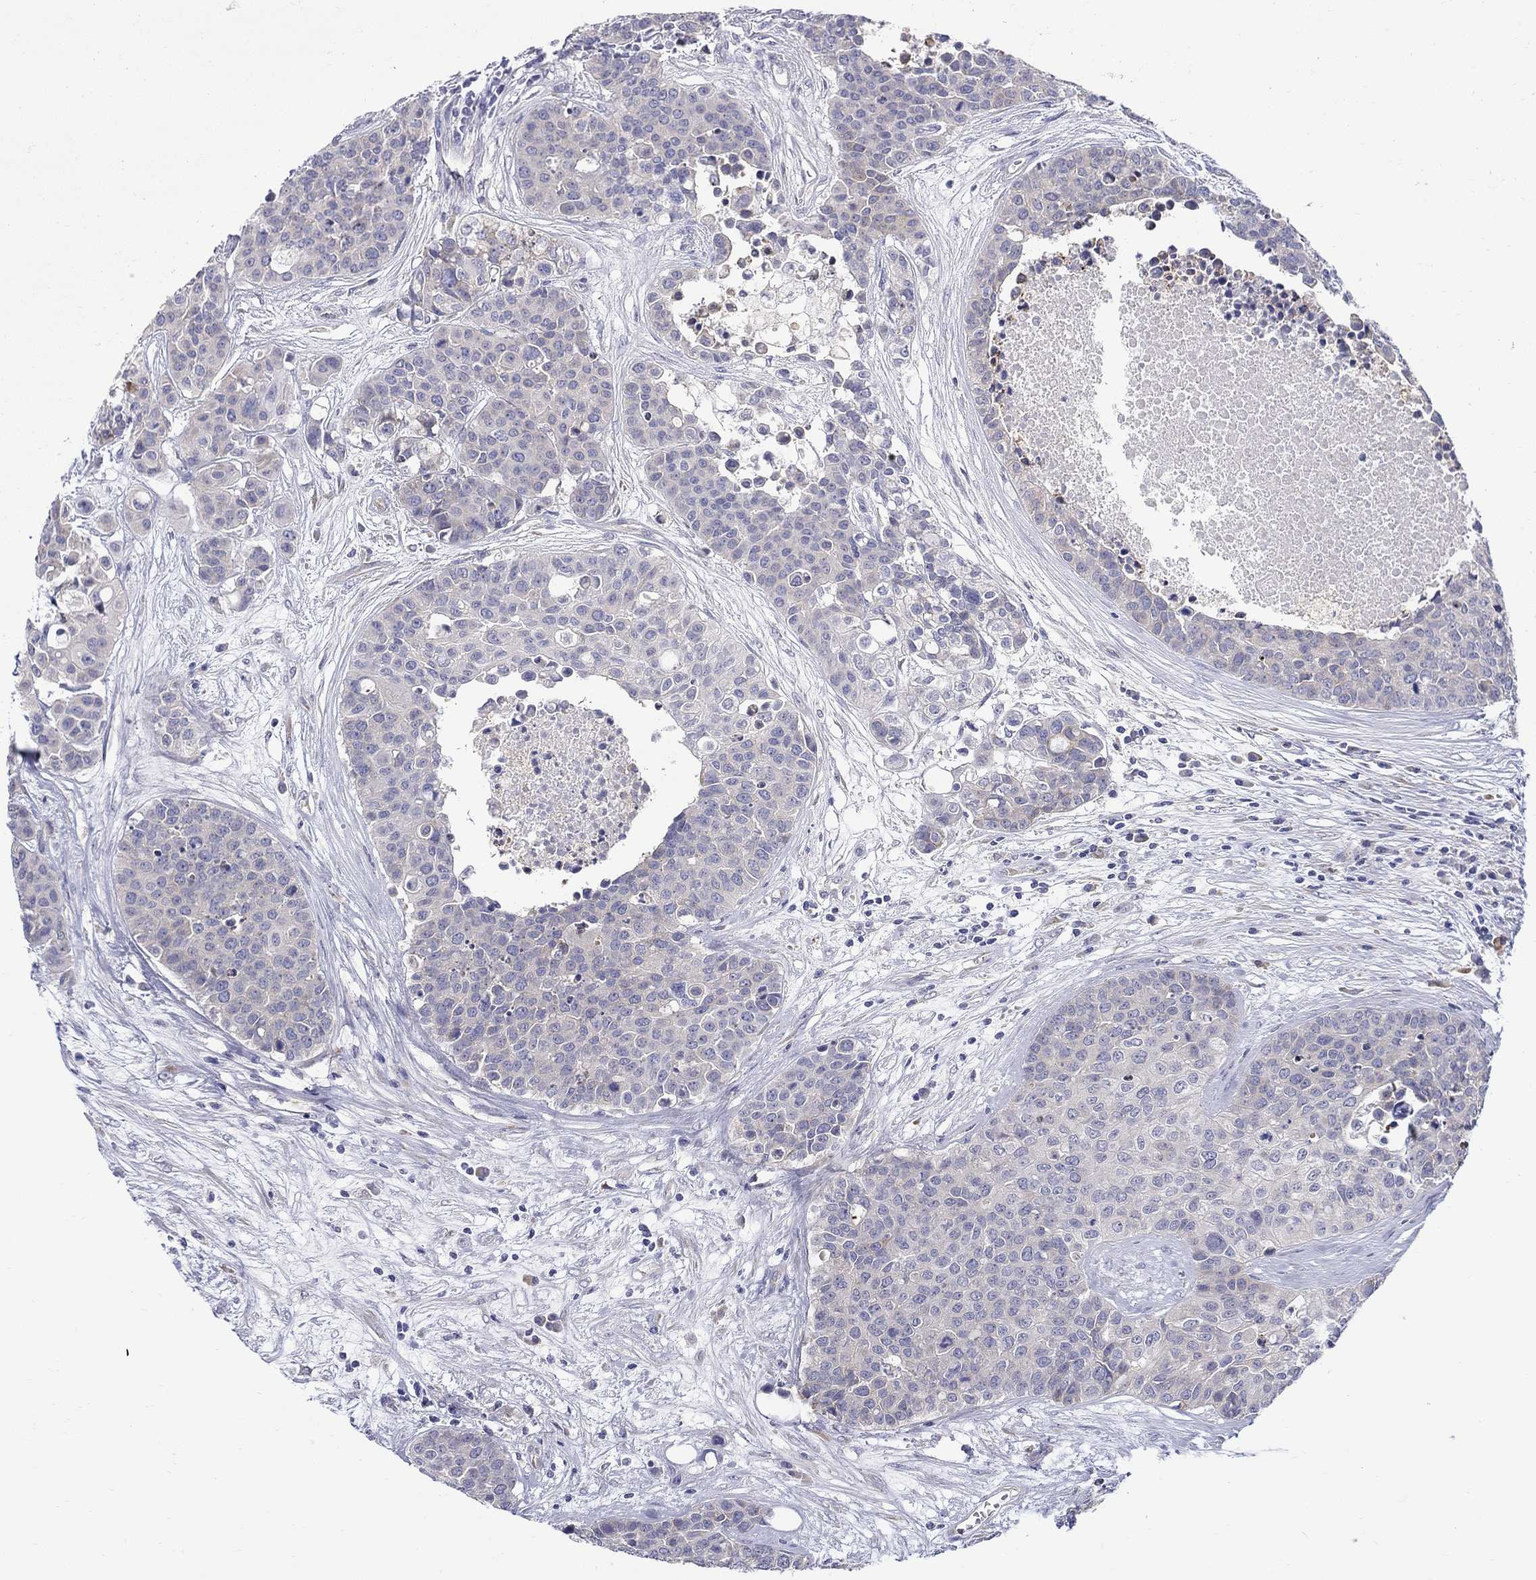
{"staining": {"intensity": "negative", "quantity": "none", "location": "none"}, "tissue": "carcinoid", "cell_type": "Tumor cells", "image_type": "cancer", "snomed": [{"axis": "morphology", "description": "Carcinoid, malignant, NOS"}, {"axis": "topography", "description": "Colon"}], "caption": "A high-resolution histopathology image shows immunohistochemistry (IHC) staining of malignant carcinoid, which shows no significant positivity in tumor cells.", "gene": "QRFPR", "patient": {"sex": "male", "age": 81}}